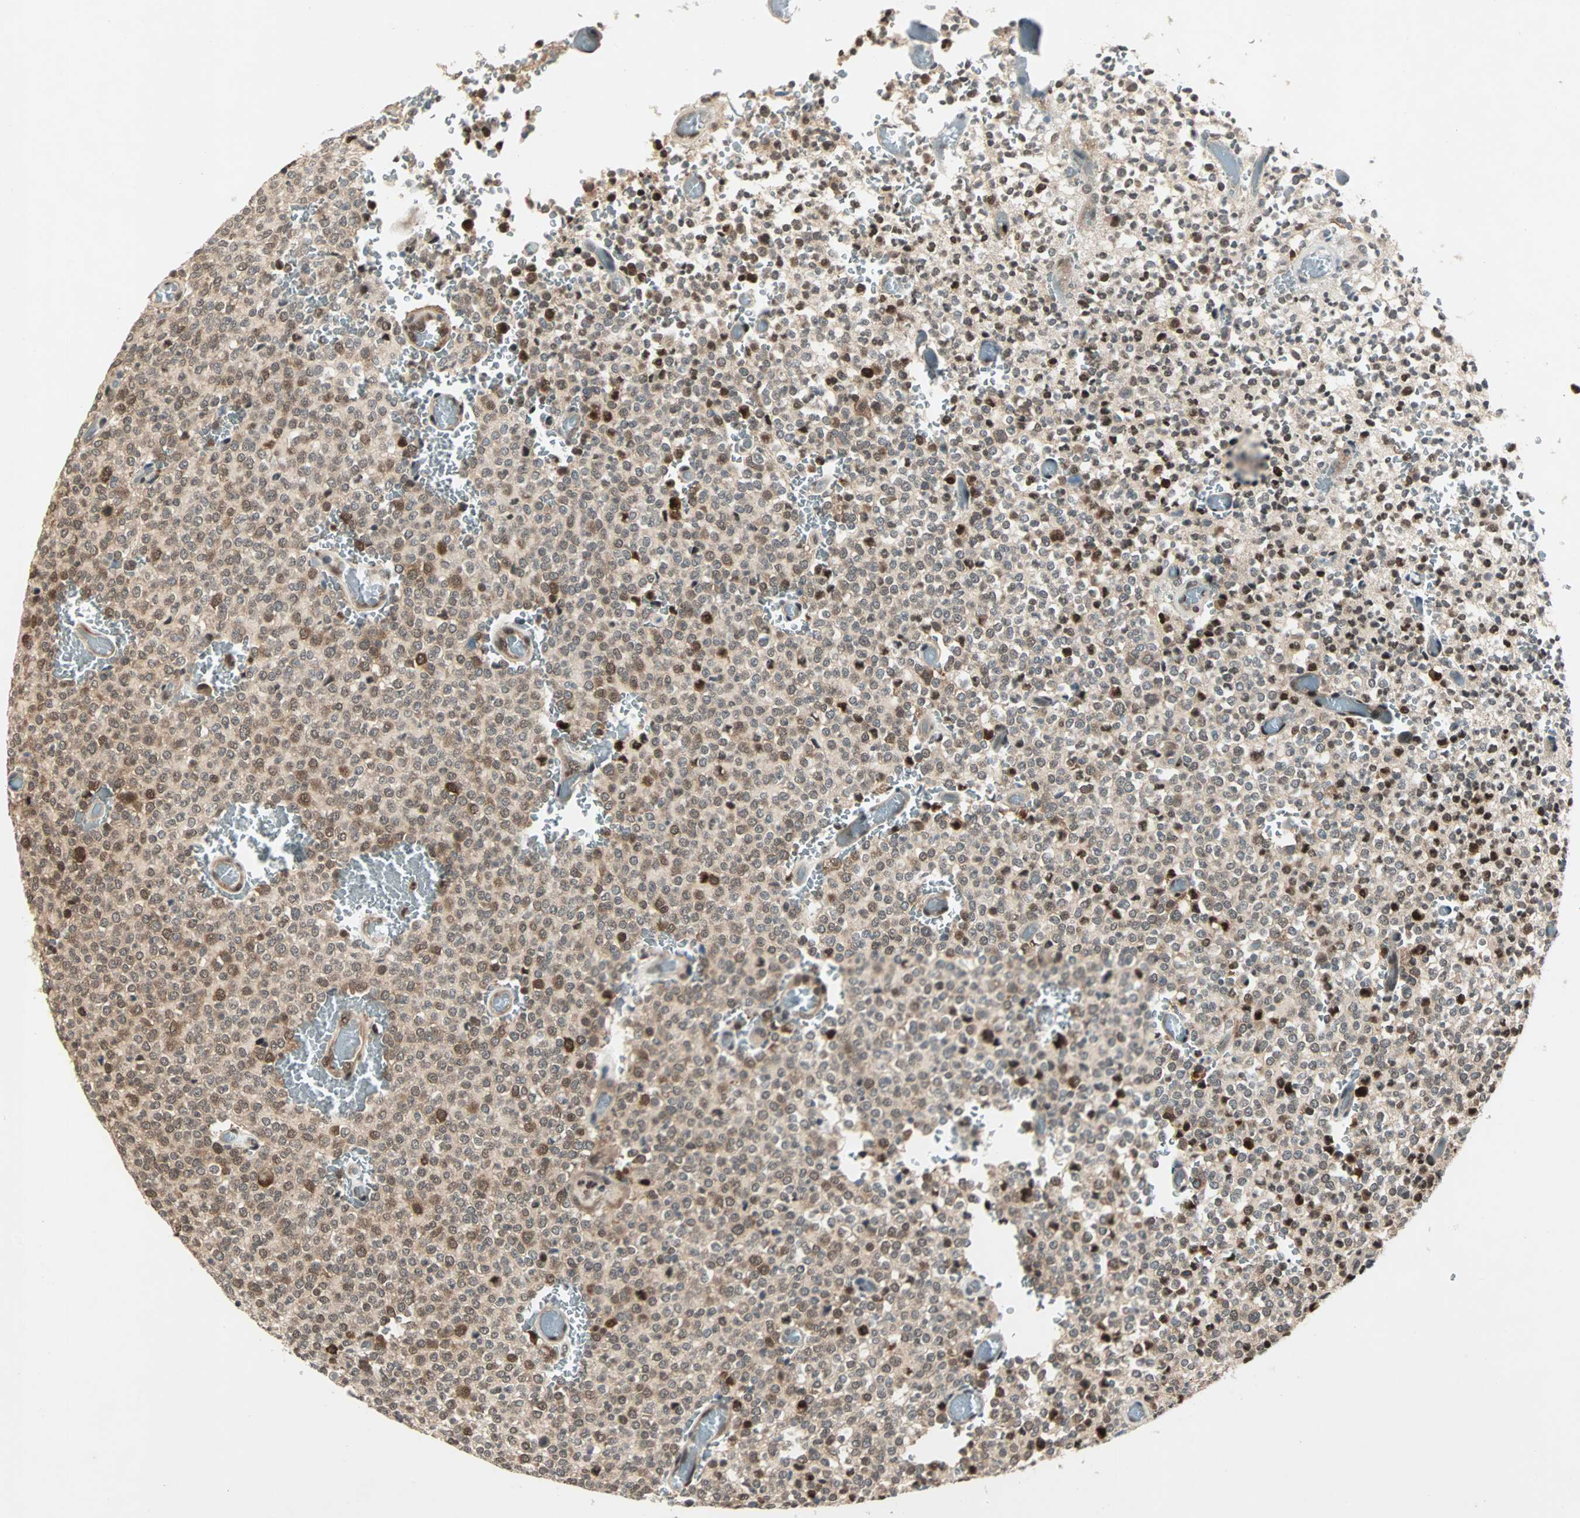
{"staining": {"intensity": "moderate", "quantity": ">75%", "location": "cytoplasmic/membranous,nuclear"}, "tissue": "glioma", "cell_type": "Tumor cells", "image_type": "cancer", "snomed": [{"axis": "morphology", "description": "Glioma, malignant, High grade"}, {"axis": "topography", "description": "pancreas cauda"}], "caption": "Glioma stained with IHC shows moderate cytoplasmic/membranous and nuclear positivity in approximately >75% of tumor cells.", "gene": "ACLY", "patient": {"sex": "male", "age": 60}}